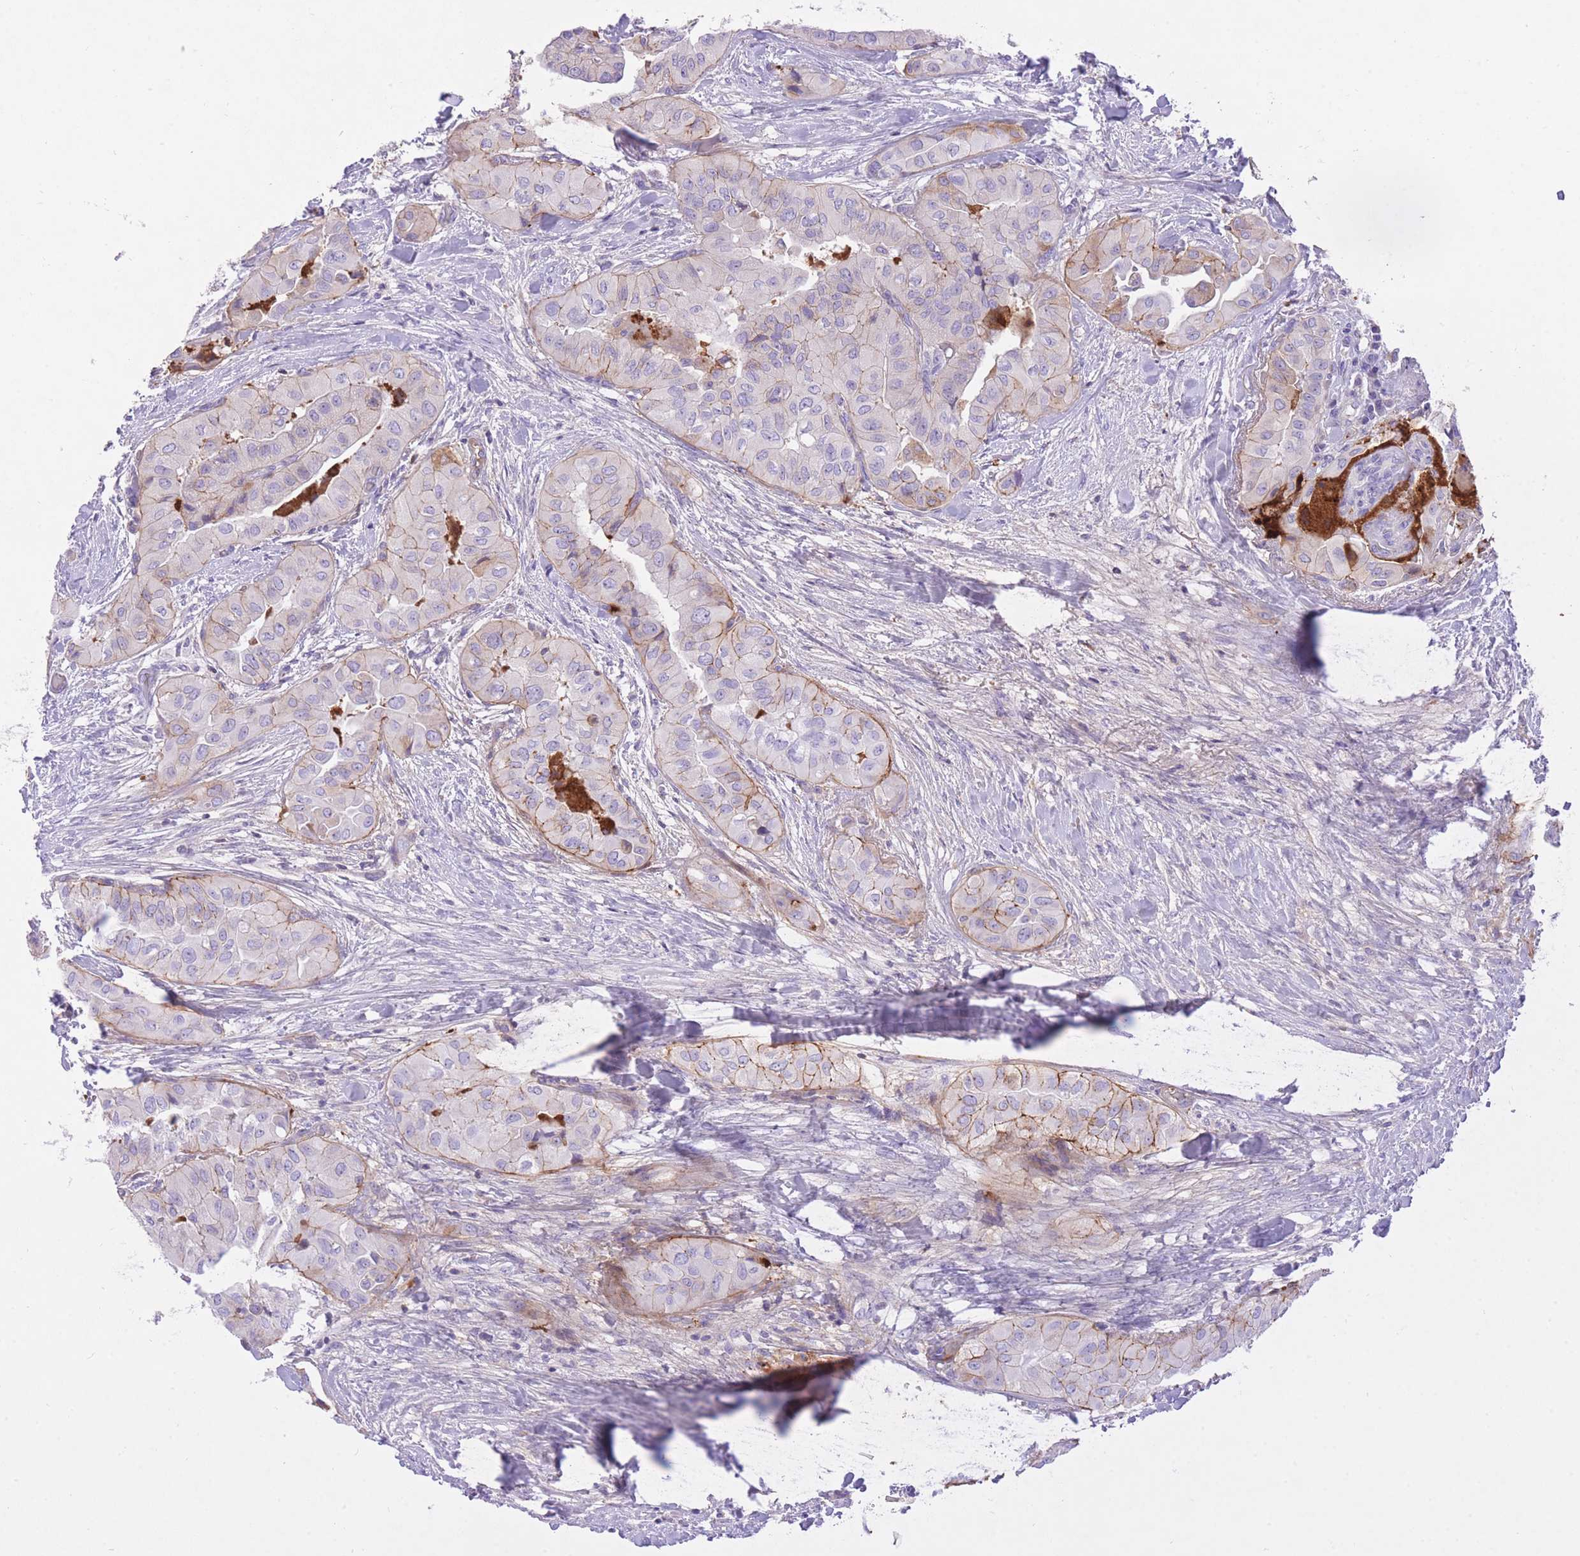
{"staining": {"intensity": "strong", "quantity": "<25%", "location": "cytoplasmic/membranous"}, "tissue": "head and neck cancer", "cell_type": "Tumor cells", "image_type": "cancer", "snomed": [{"axis": "morphology", "description": "Adenocarcinoma, NOS"}, {"axis": "topography", "description": "Head-Neck"}], "caption": "Brown immunohistochemical staining in human head and neck cancer (adenocarcinoma) reveals strong cytoplasmic/membranous staining in about <25% of tumor cells. (DAB IHC with brightfield microscopy, high magnification).", "gene": "HRG", "patient": {"sex": "male", "age": 66}}